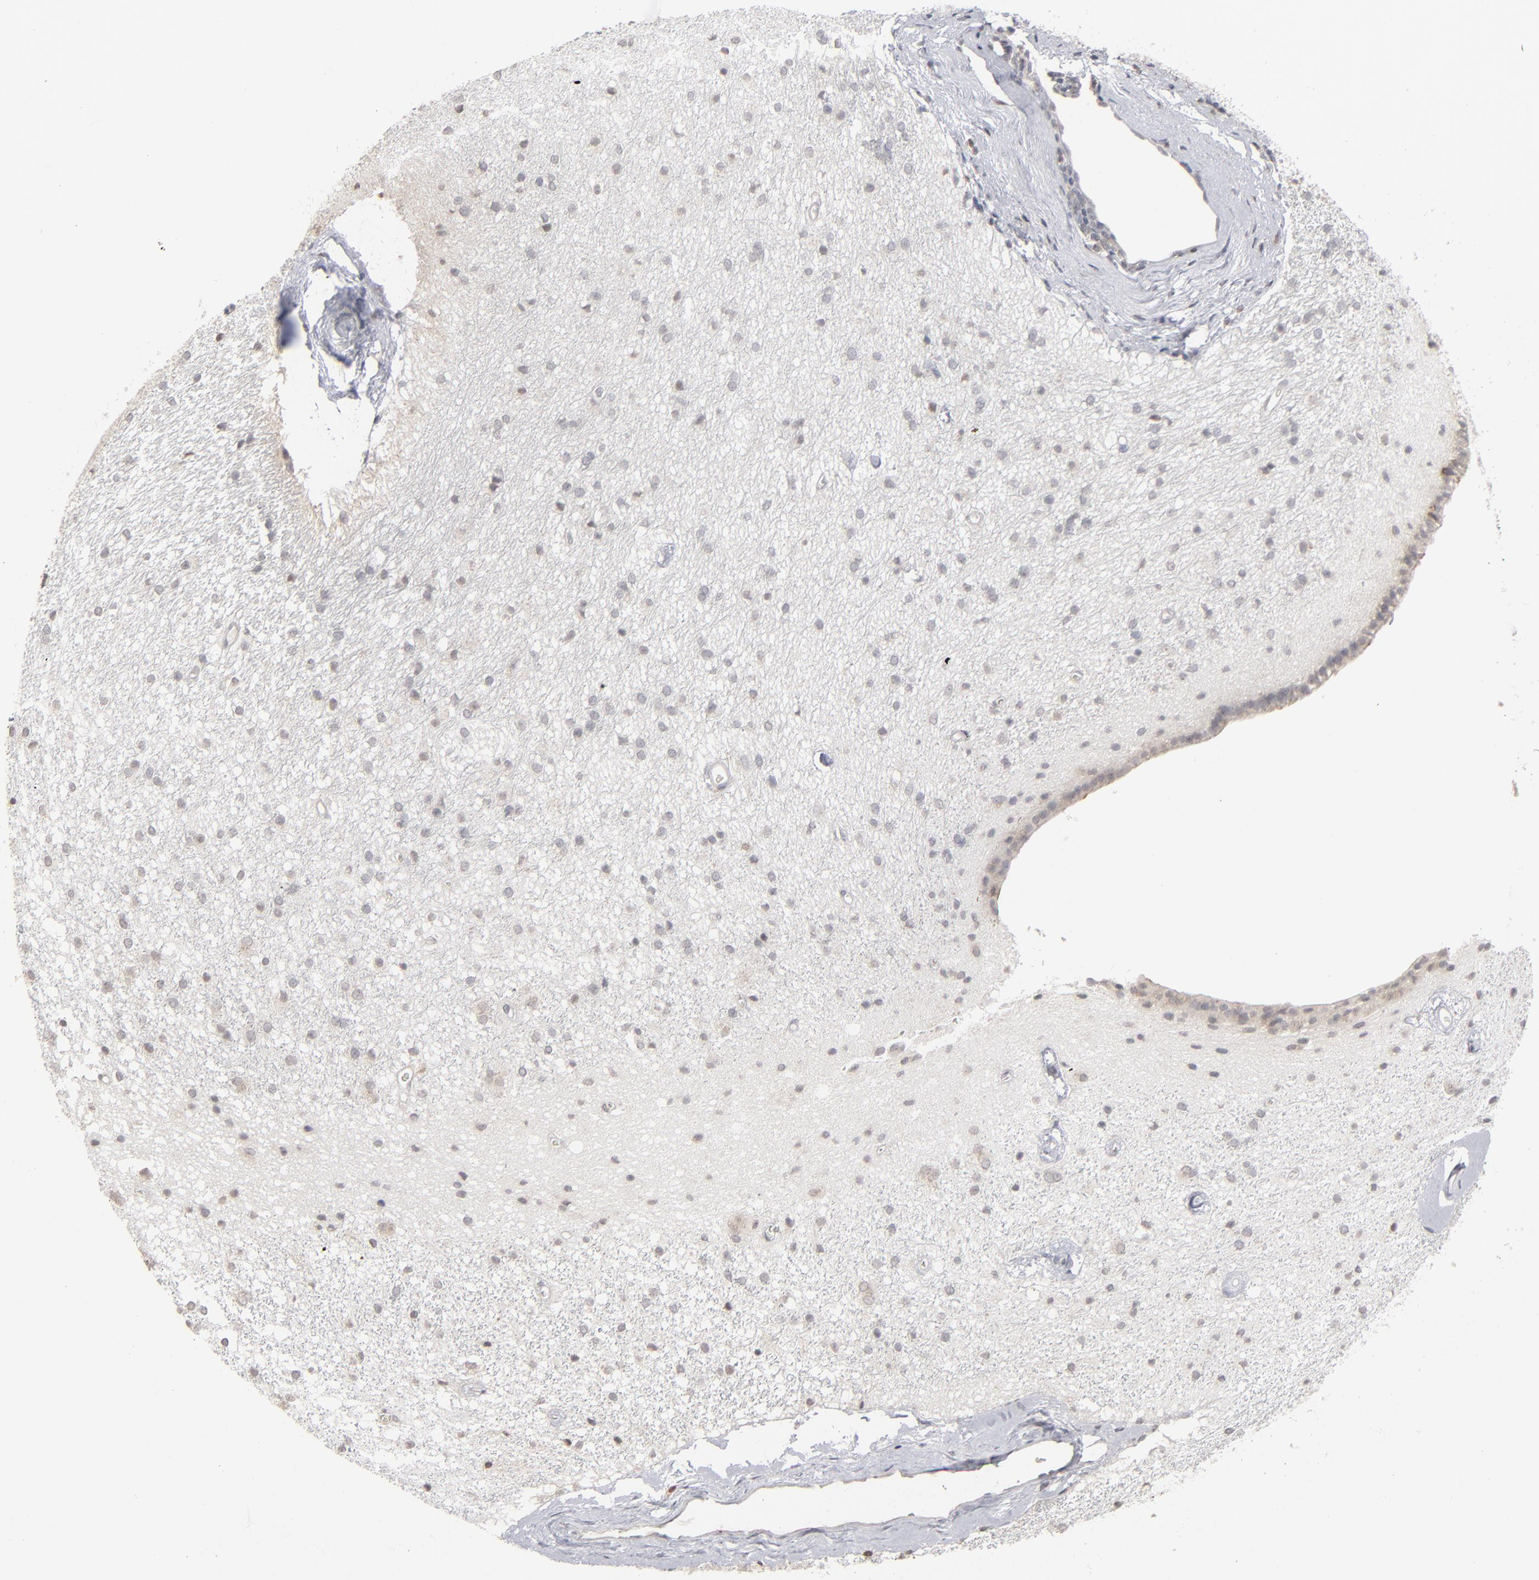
{"staining": {"intensity": "negative", "quantity": "none", "location": "none"}, "tissue": "caudate", "cell_type": "Glial cells", "image_type": "normal", "snomed": [{"axis": "morphology", "description": "Normal tissue, NOS"}, {"axis": "topography", "description": "Lateral ventricle wall"}], "caption": "DAB immunohistochemical staining of benign human caudate reveals no significant positivity in glial cells. (Immunohistochemistry (ihc), brightfield microscopy, high magnification).", "gene": "STAT4", "patient": {"sex": "female", "age": 19}}